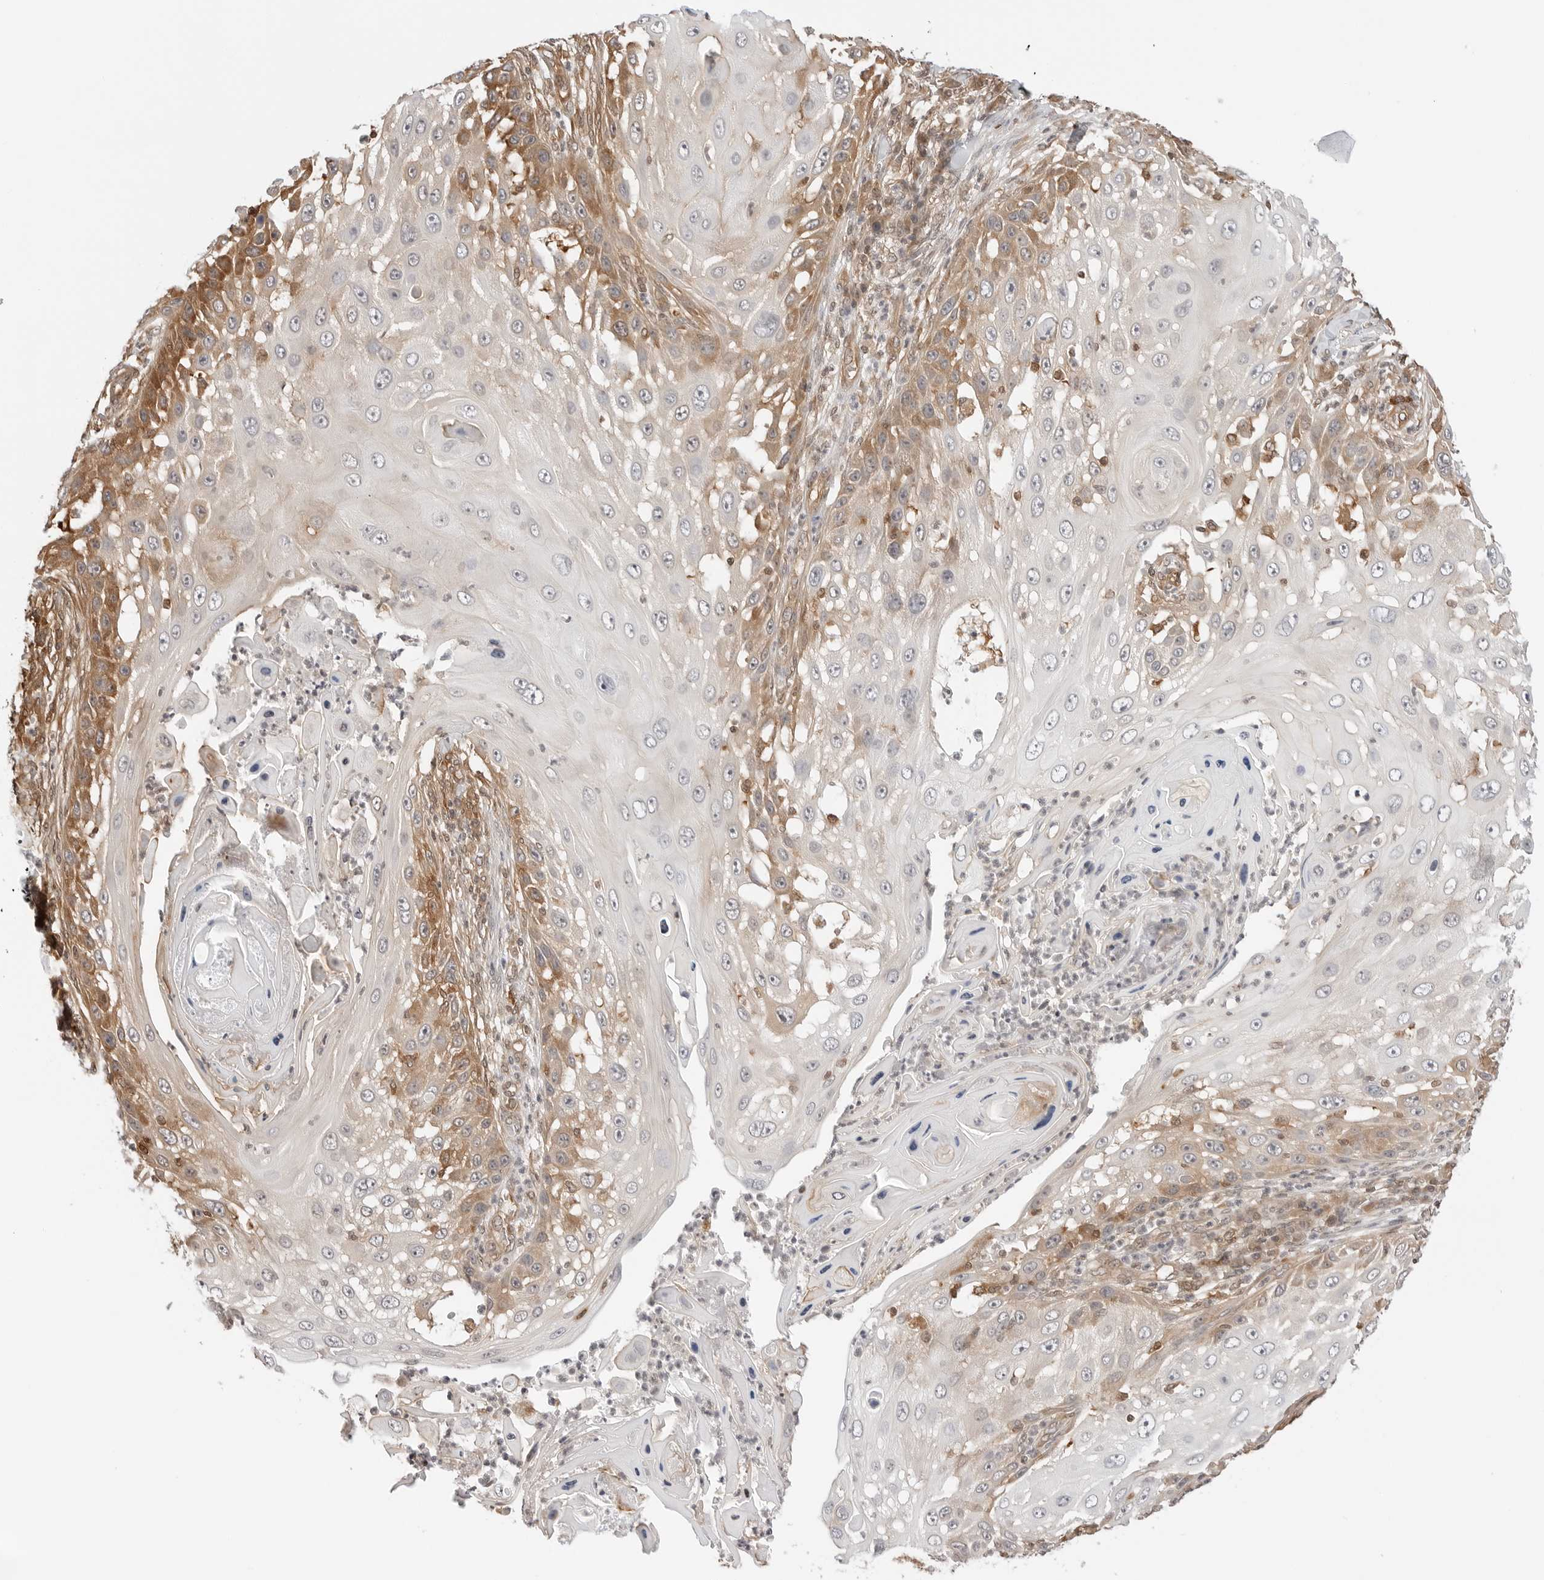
{"staining": {"intensity": "moderate", "quantity": "<25%", "location": "cytoplasmic/membranous"}, "tissue": "skin cancer", "cell_type": "Tumor cells", "image_type": "cancer", "snomed": [{"axis": "morphology", "description": "Squamous cell carcinoma, NOS"}, {"axis": "topography", "description": "Skin"}], "caption": "Immunohistochemistry (DAB (3,3'-diaminobenzidine)) staining of squamous cell carcinoma (skin) reveals moderate cytoplasmic/membranous protein staining in approximately <25% of tumor cells.", "gene": "NUDC", "patient": {"sex": "female", "age": 44}}